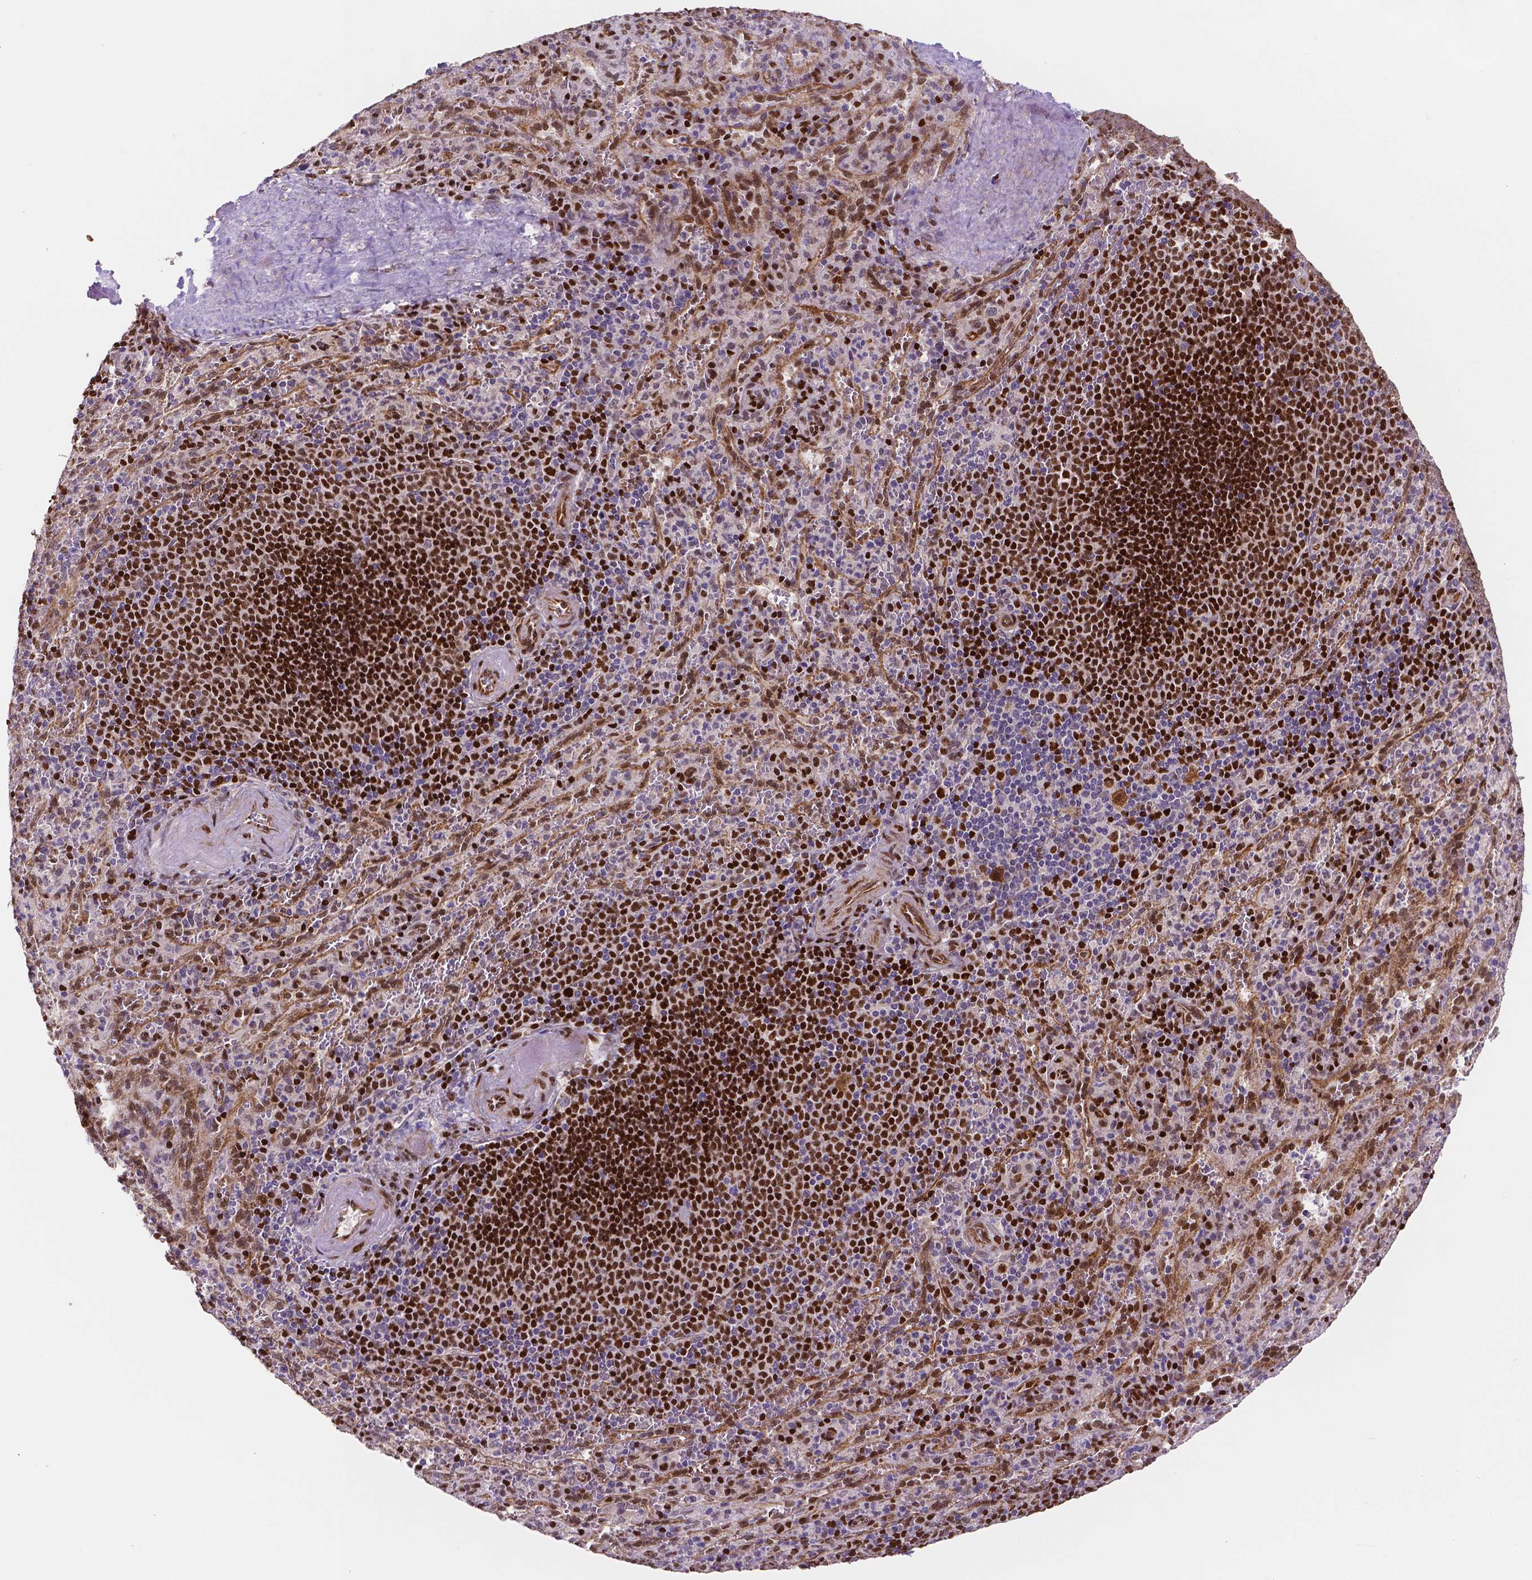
{"staining": {"intensity": "strong", "quantity": ">75%", "location": "nuclear"}, "tissue": "spleen", "cell_type": "Cells in red pulp", "image_type": "normal", "snomed": [{"axis": "morphology", "description": "Normal tissue, NOS"}, {"axis": "topography", "description": "Spleen"}], "caption": "Immunohistochemical staining of unremarkable spleen shows high levels of strong nuclear staining in about >75% of cells in red pulp. Nuclei are stained in blue.", "gene": "MEF2C", "patient": {"sex": "male", "age": 57}}